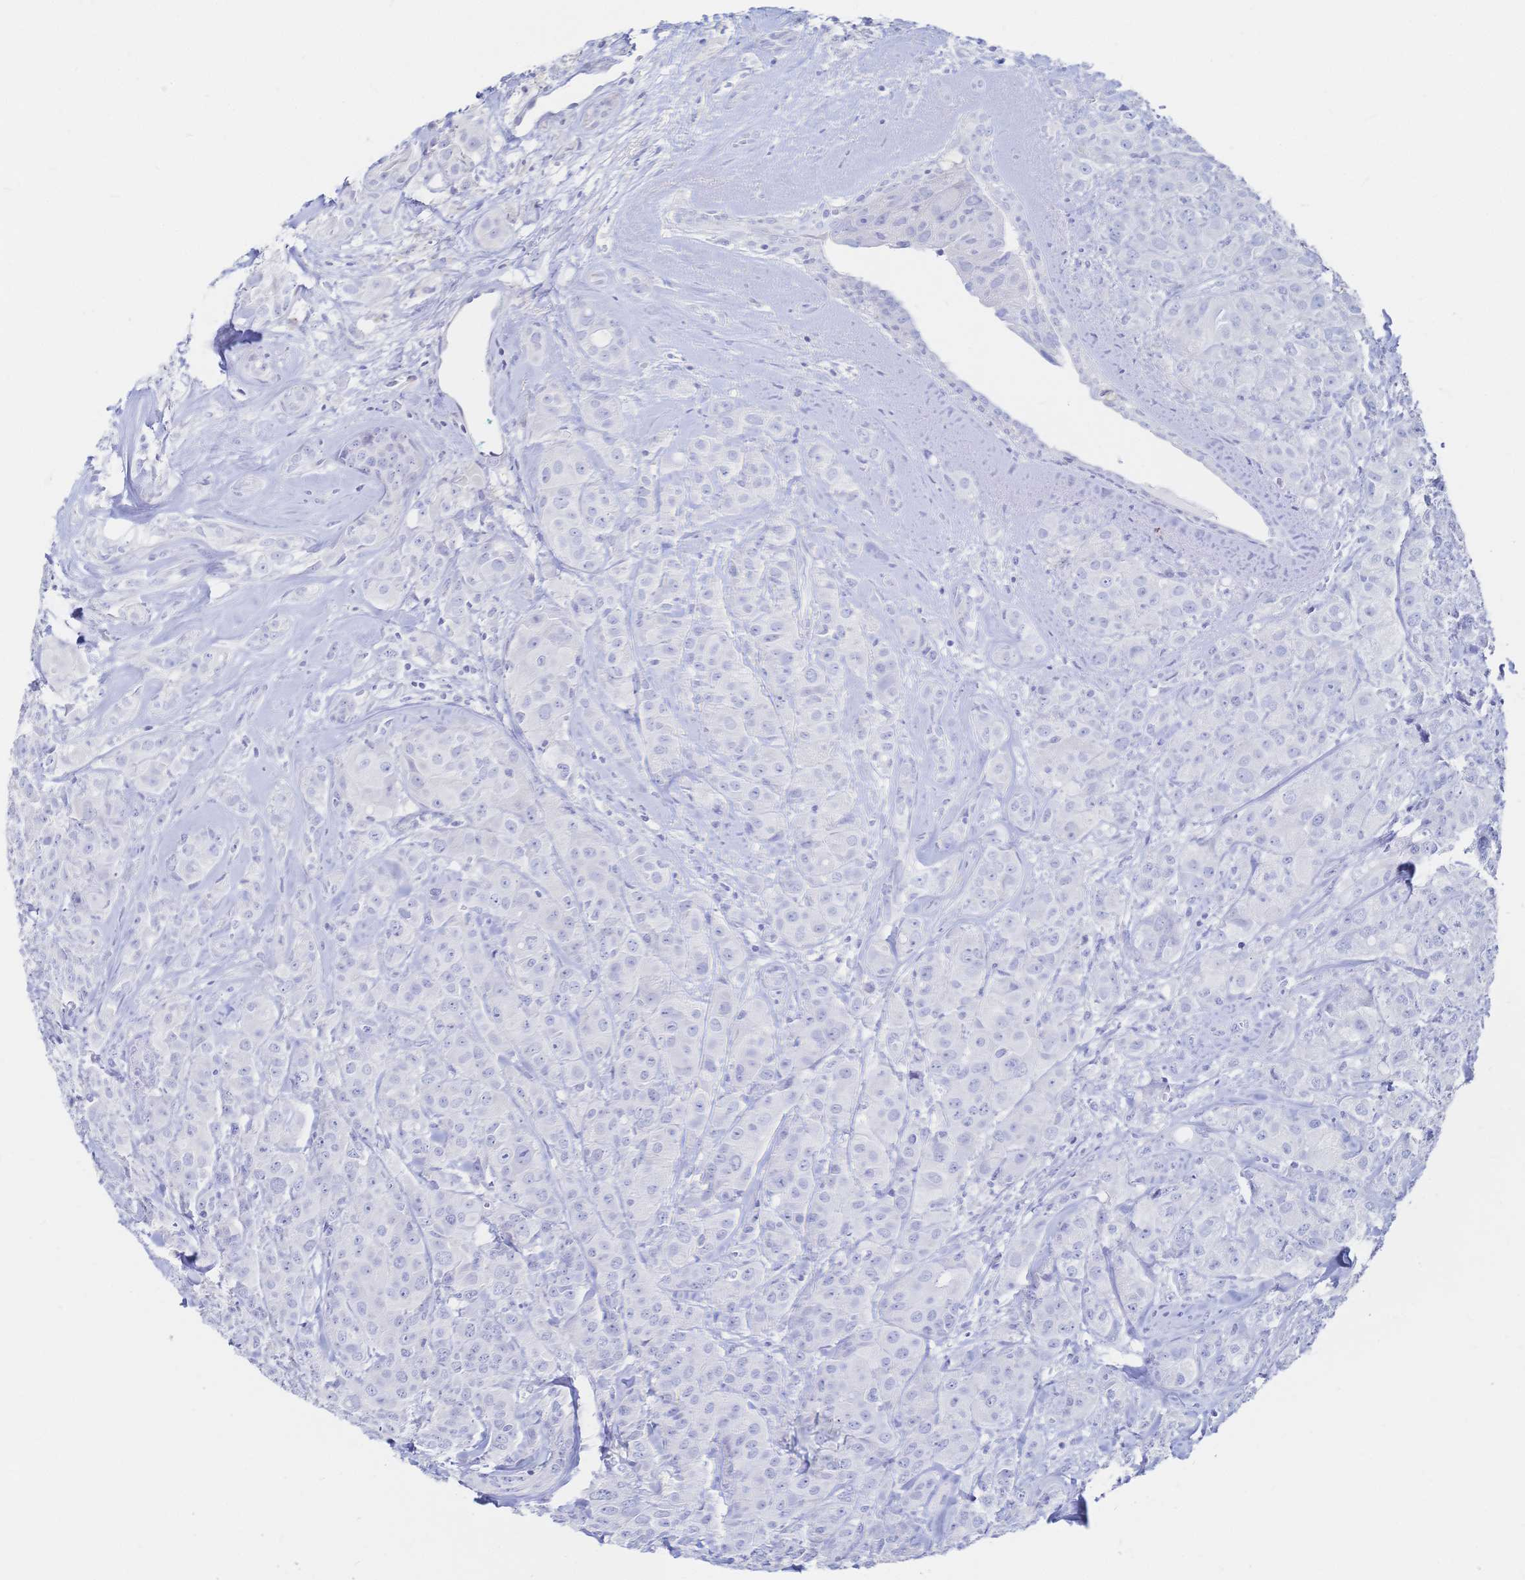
{"staining": {"intensity": "negative", "quantity": "none", "location": "none"}, "tissue": "breast cancer", "cell_type": "Tumor cells", "image_type": "cancer", "snomed": [{"axis": "morphology", "description": "Normal tissue, NOS"}, {"axis": "morphology", "description": "Duct carcinoma"}, {"axis": "topography", "description": "Breast"}], "caption": "Immunohistochemistry of human breast cancer shows no positivity in tumor cells.", "gene": "IL2RB", "patient": {"sex": "female", "age": 43}}